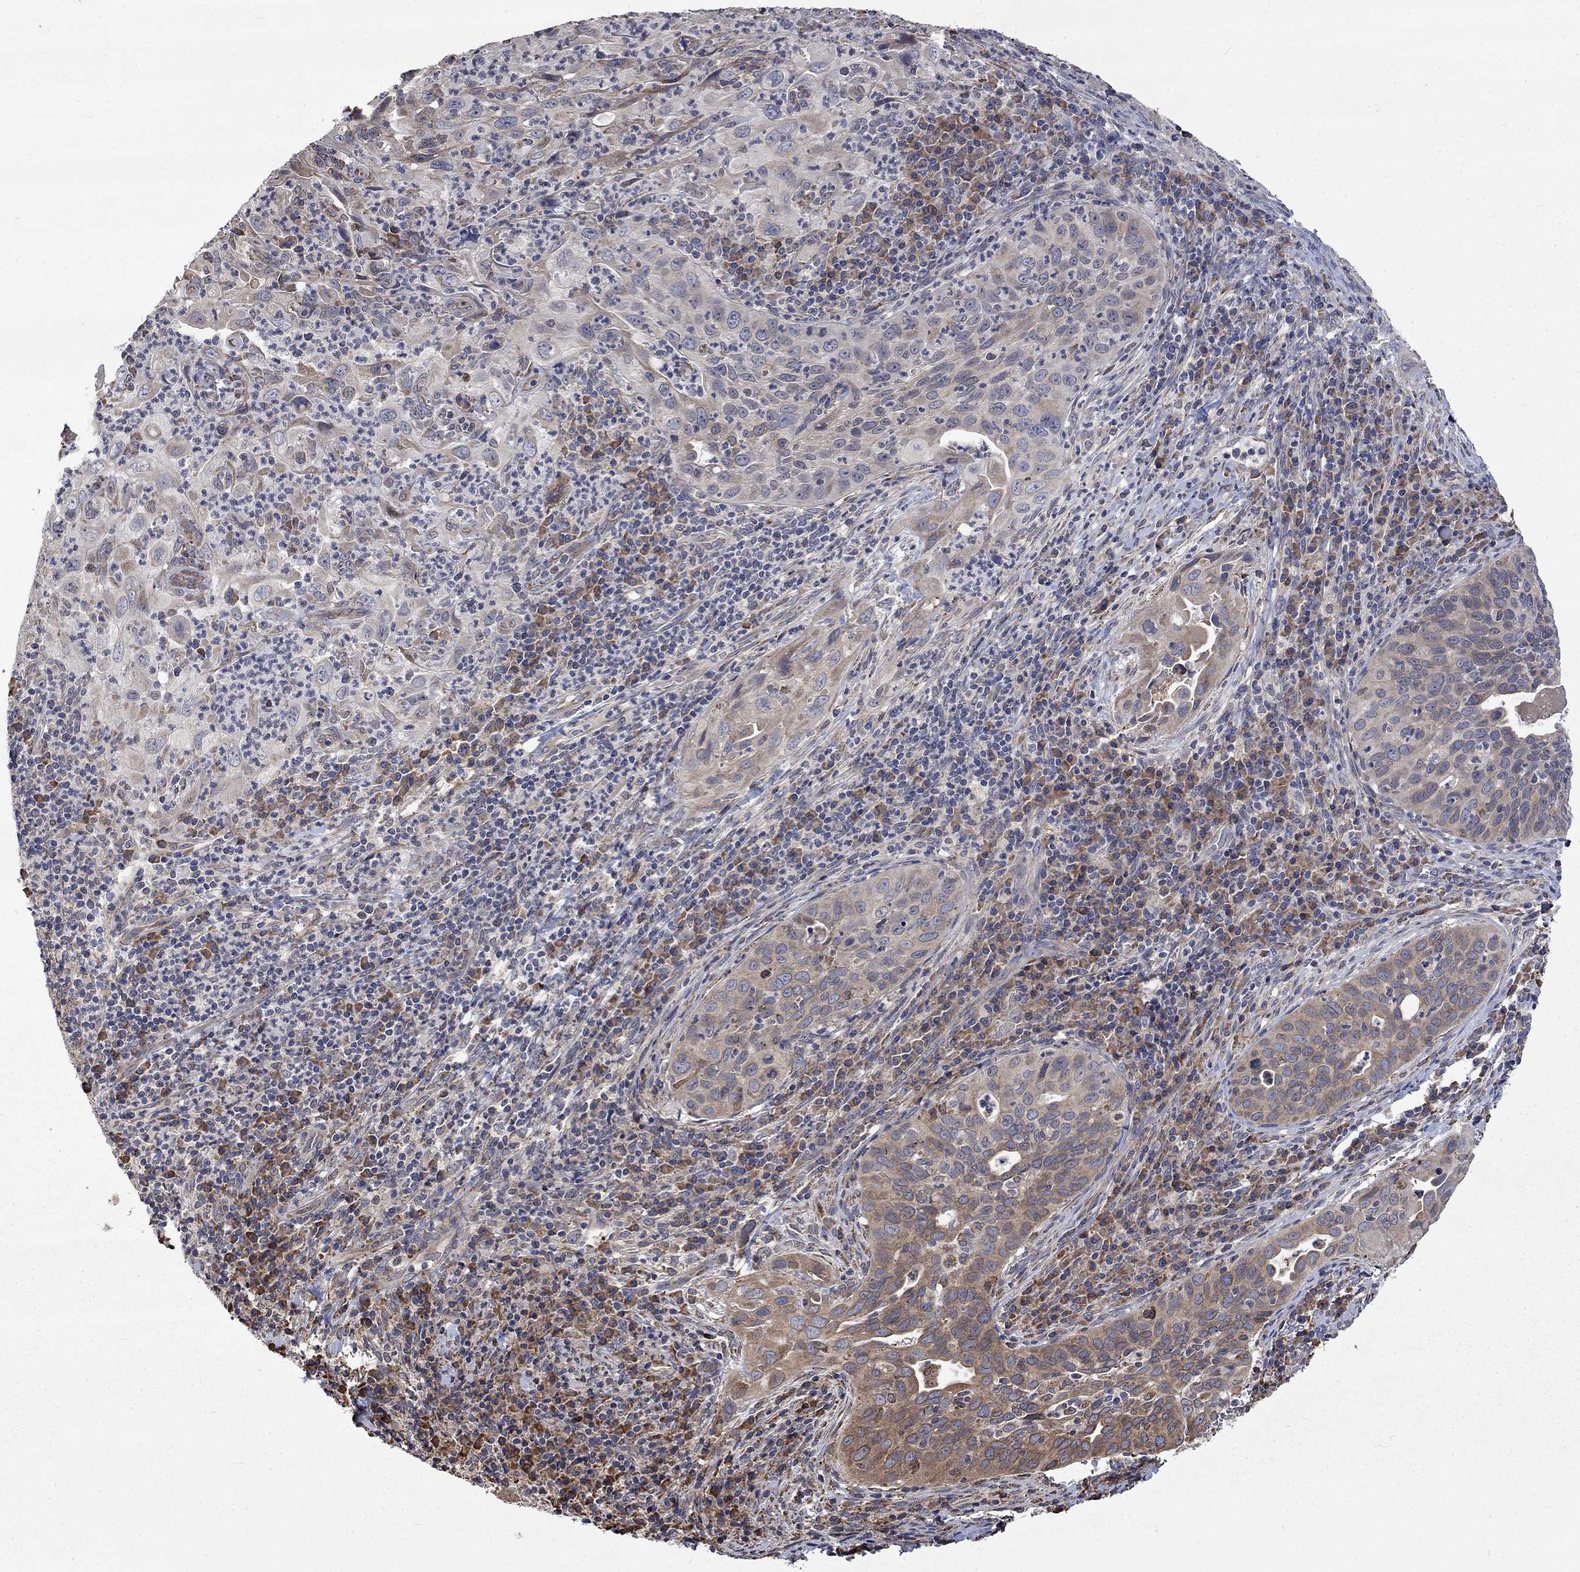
{"staining": {"intensity": "weak", "quantity": "25%-75%", "location": "cytoplasmic/membranous"}, "tissue": "cervical cancer", "cell_type": "Tumor cells", "image_type": "cancer", "snomed": [{"axis": "morphology", "description": "Squamous cell carcinoma, NOS"}, {"axis": "topography", "description": "Cervix"}], "caption": "Cervical cancer (squamous cell carcinoma) was stained to show a protein in brown. There is low levels of weak cytoplasmic/membranous positivity in about 25%-75% of tumor cells. (Stains: DAB in brown, nuclei in blue, Microscopy: brightfield microscopy at high magnification).", "gene": "ESRRA", "patient": {"sex": "female", "age": 26}}